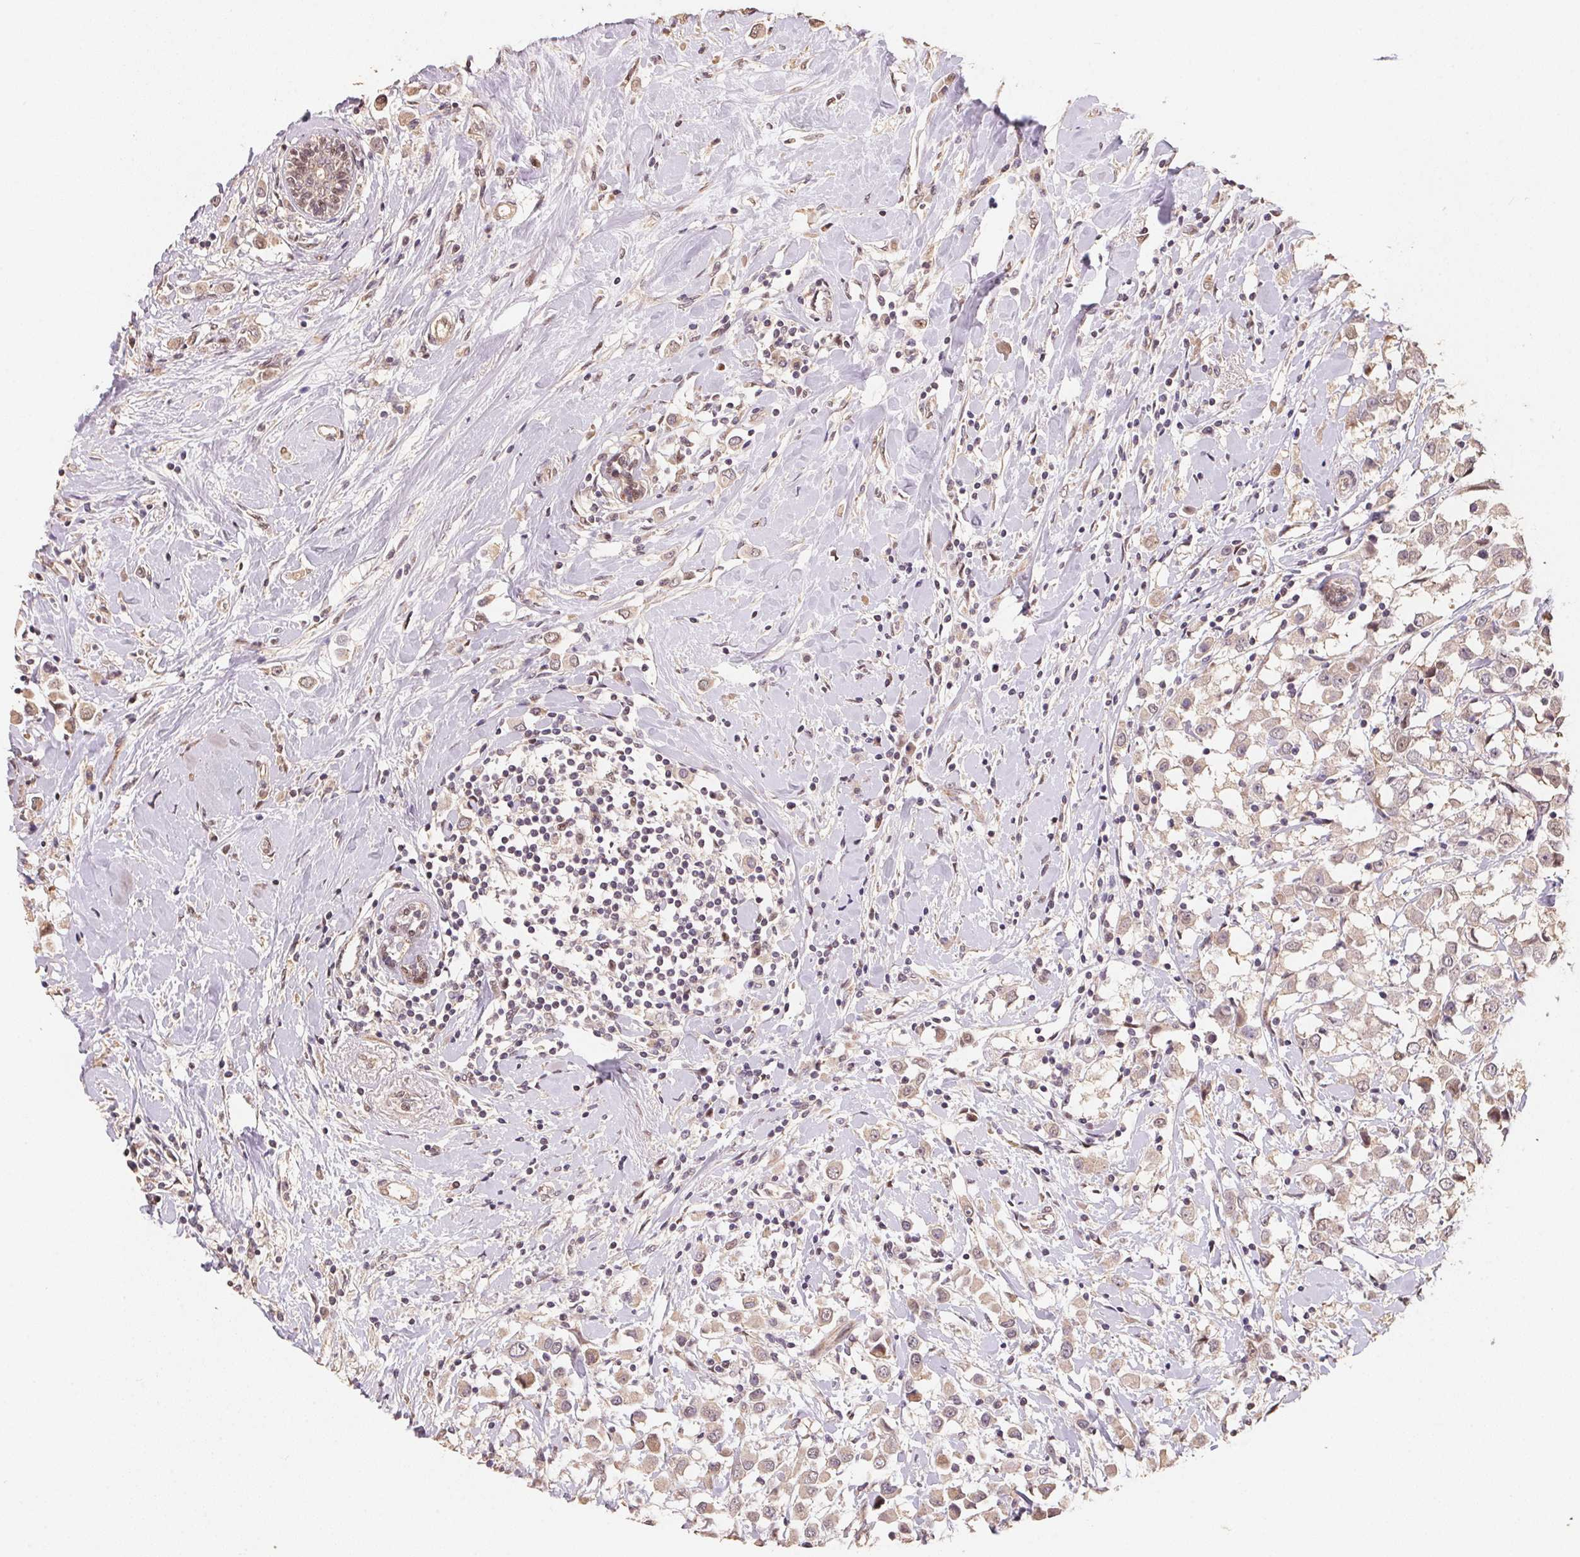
{"staining": {"intensity": "weak", "quantity": ">75%", "location": "cytoplasmic/membranous"}, "tissue": "breast cancer", "cell_type": "Tumor cells", "image_type": "cancer", "snomed": [{"axis": "morphology", "description": "Duct carcinoma"}, {"axis": "topography", "description": "Breast"}], "caption": "This image demonstrates IHC staining of breast cancer (intraductal carcinoma), with low weak cytoplasmic/membranous expression in approximately >75% of tumor cells.", "gene": "TMEM222", "patient": {"sex": "female", "age": 61}}